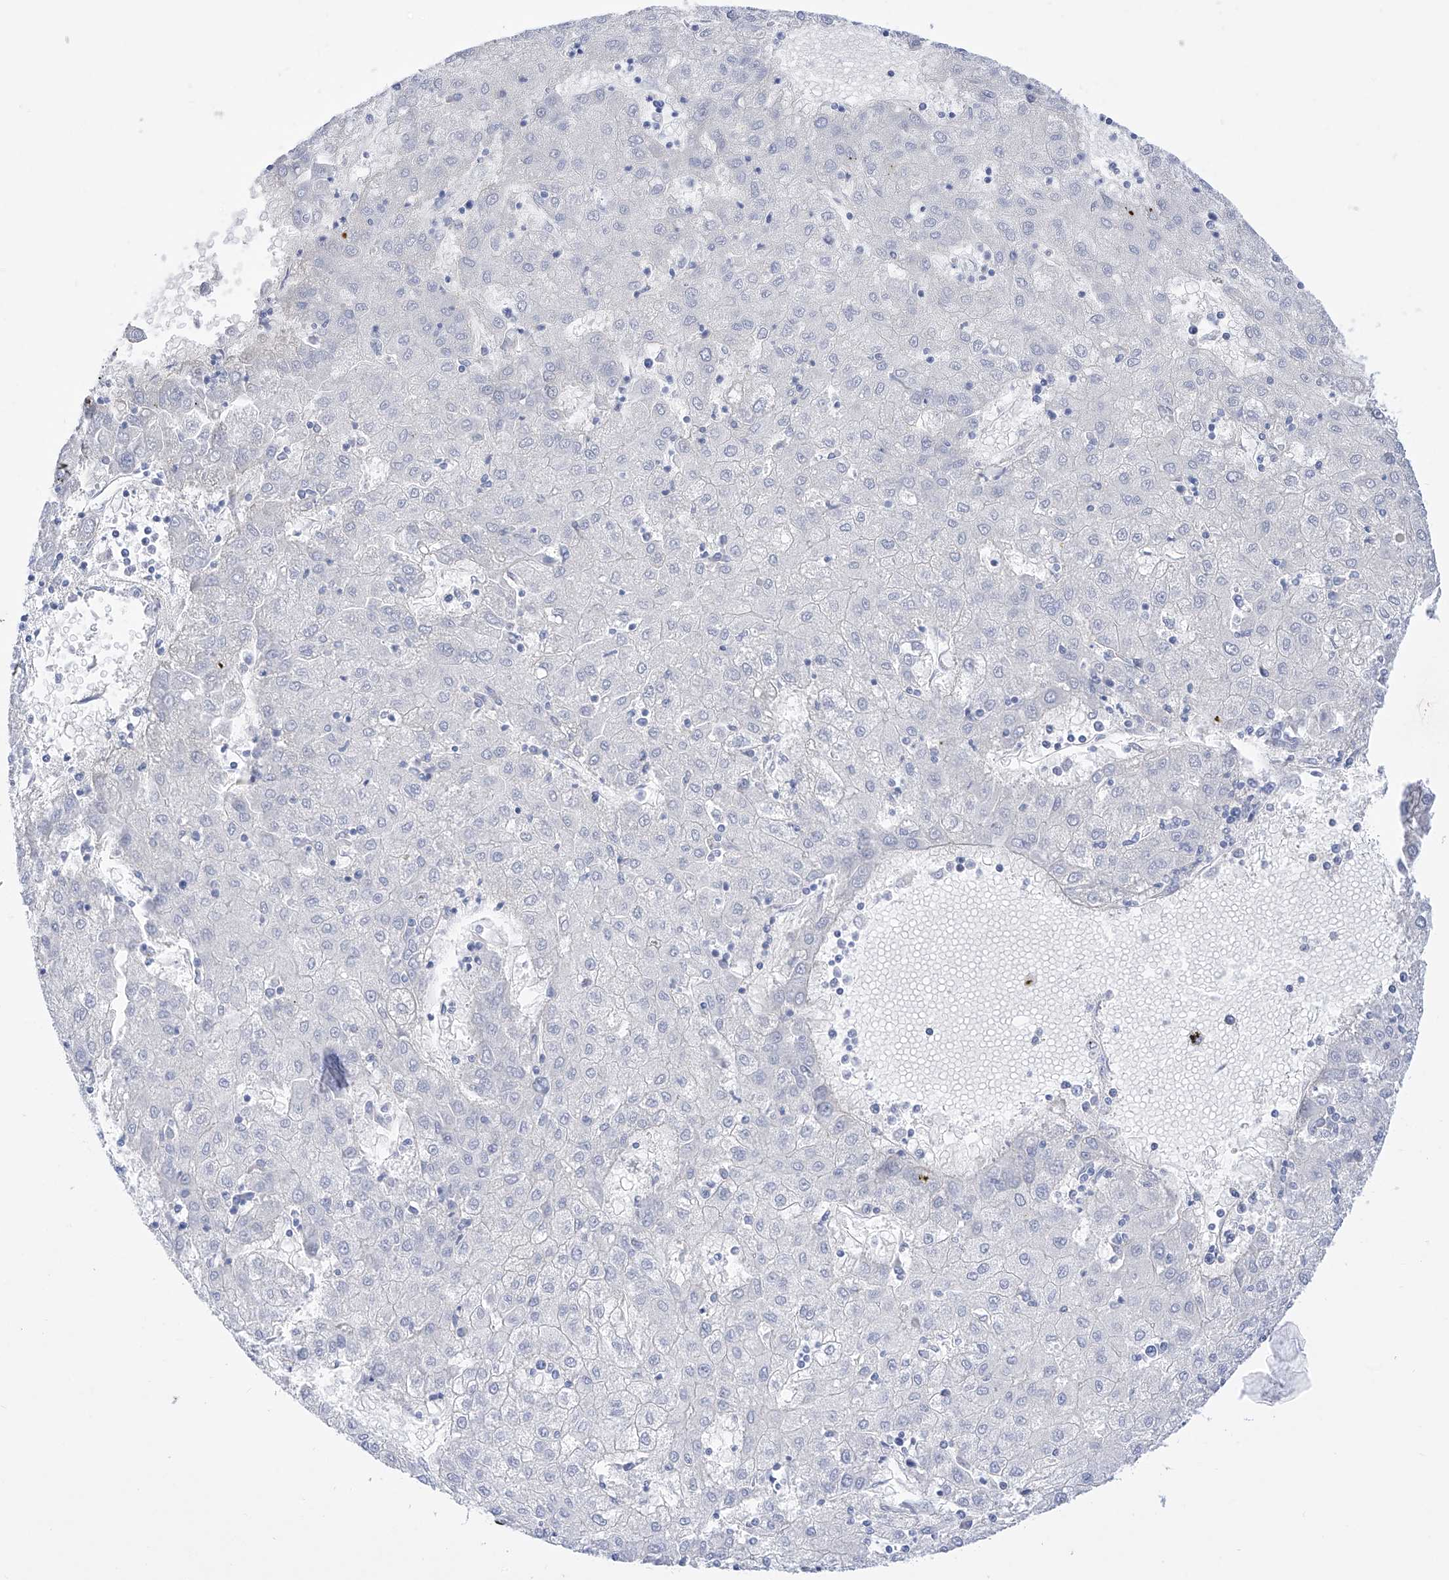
{"staining": {"intensity": "negative", "quantity": "none", "location": "none"}, "tissue": "liver cancer", "cell_type": "Tumor cells", "image_type": "cancer", "snomed": [{"axis": "morphology", "description": "Carcinoma, Hepatocellular, NOS"}, {"axis": "topography", "description": "Liver"}], "caption": "High power microscopy histopathology image of an IHC image of liver hepatocellular carcinoma, revealing no significant positivity in tumor cells.", "gene": "ZNF653", "patient": {"sex": "male", "age": 72}}